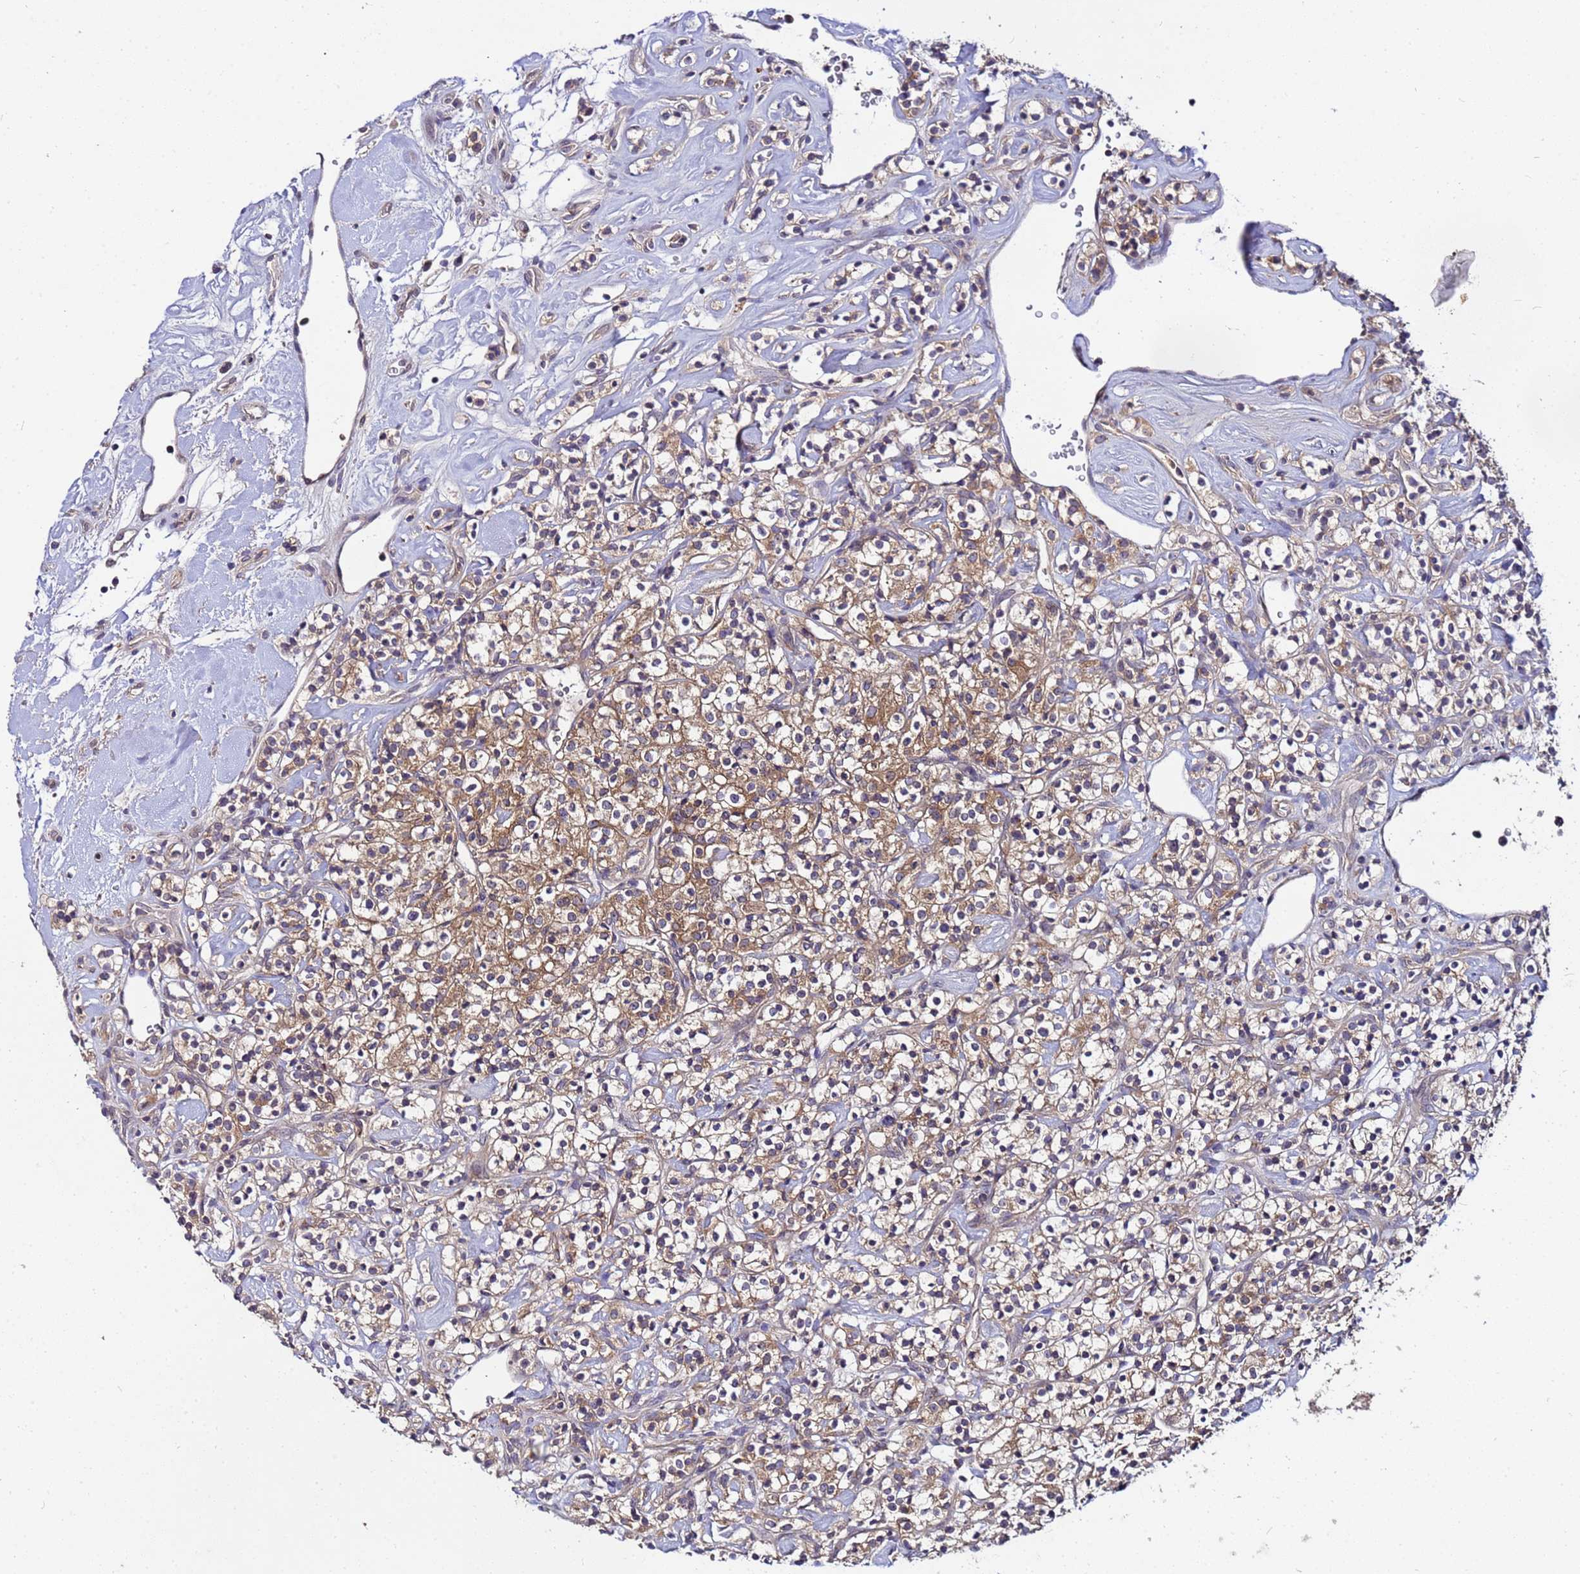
{"staining": {"intensity": "moderate", "quantity": "25%-75%", "location": "cytoplasmic/membranous"}, "tissue": "renal cancer", "cell_type": "Tumor cells", "image_type": "cancer", "snomed": [{"axis": "morphology", "description": "Adenocarcinoma, NOS"}, {"axis": "topography", "description": "Kidney"}], "caption": "This is an image of immunohistochemistry staining of renal cancer (adenocarcinoma), which shows moderate staining in the cytoplasmic/membranous of tumor cells.", "gene": "GSPT2", "patient": {"sex": "male", "age": 77}}